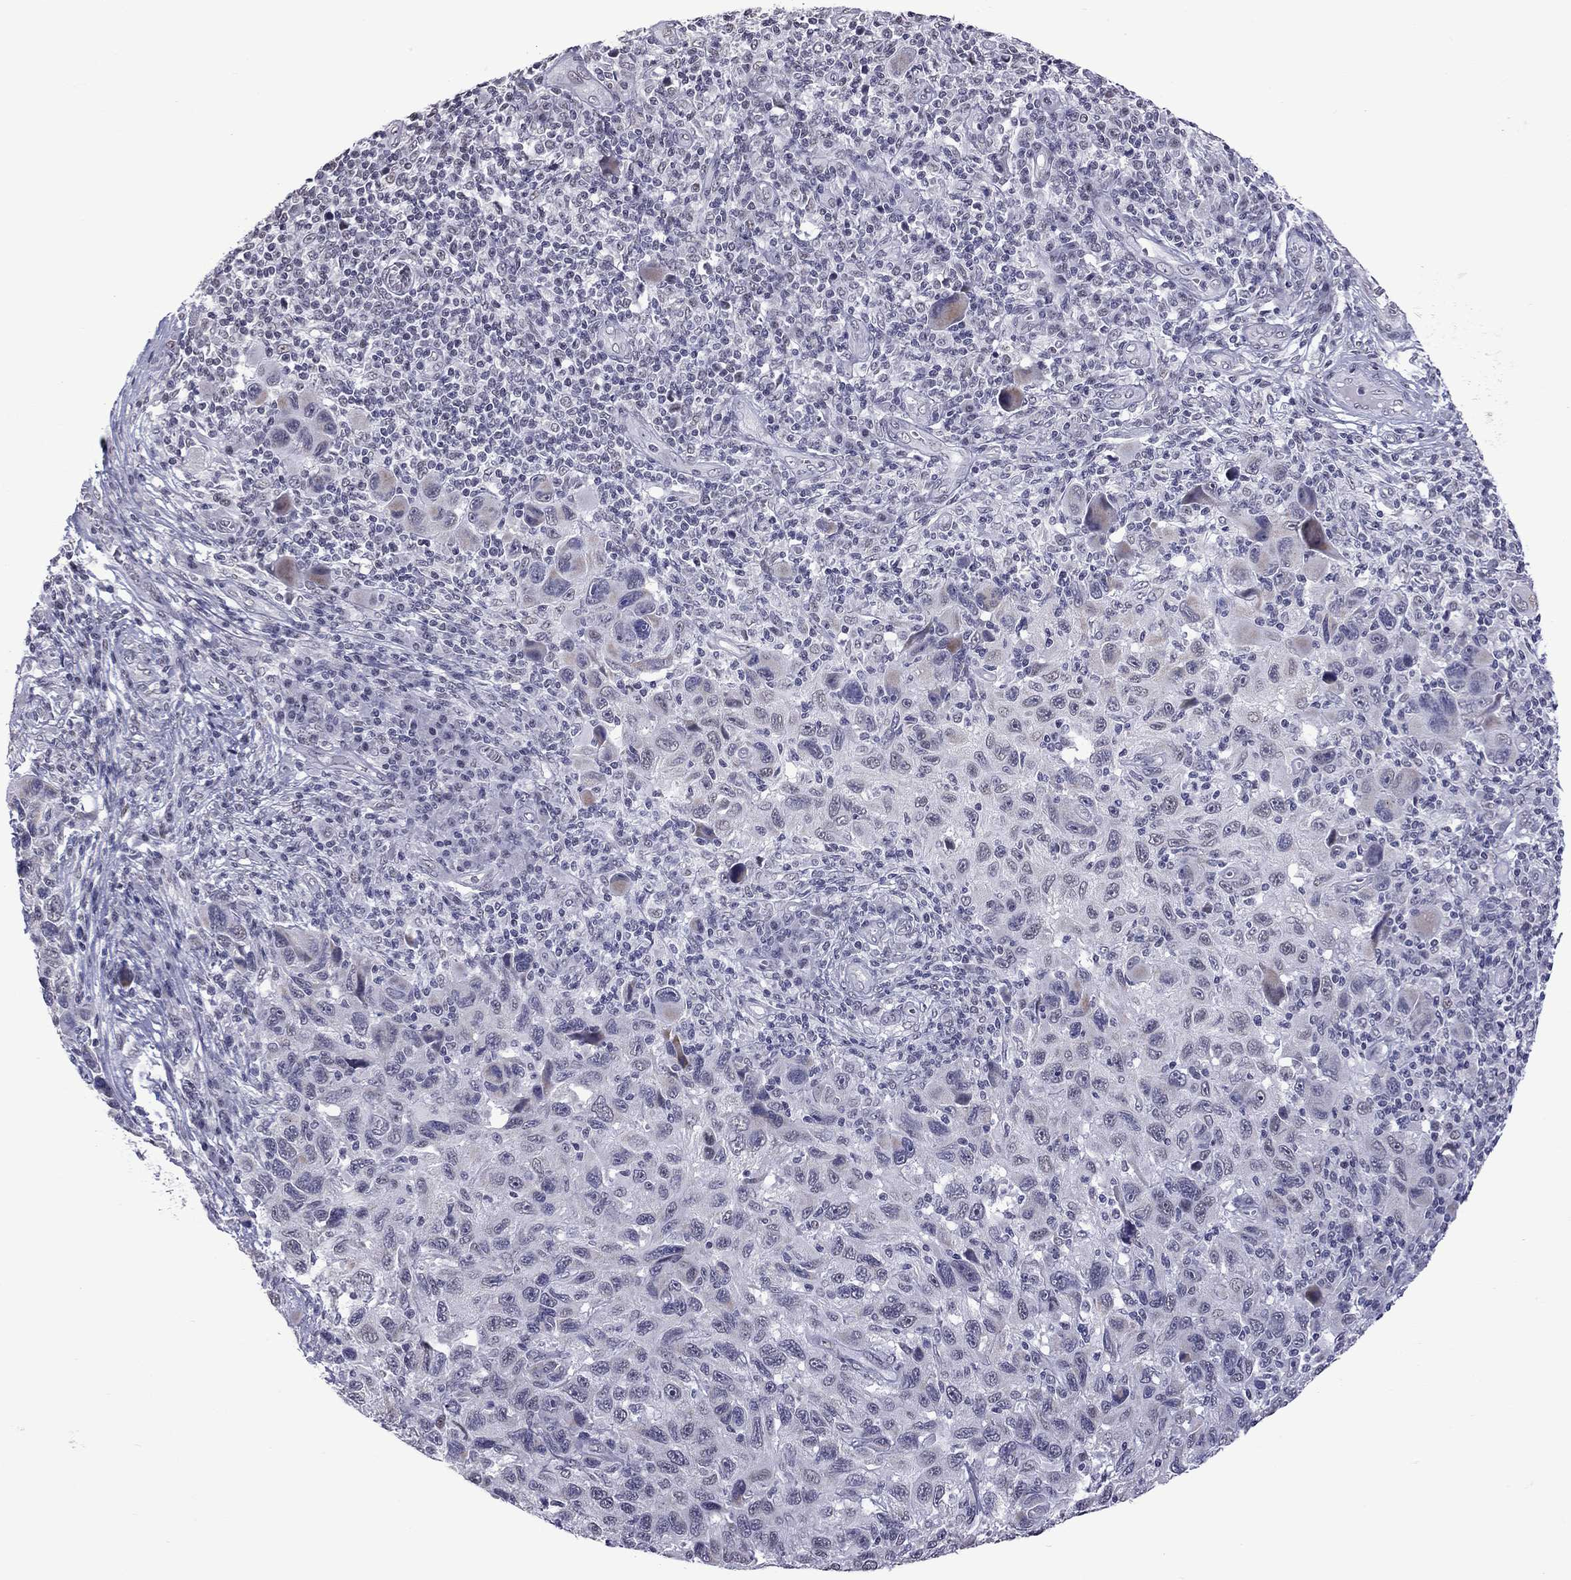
{"staining": {"intensity": "negative", "quantity": "none", "location": "none"}, "tissue": "melanoma", "cell_type": "Tumor cells", "image_type": "cancer", "snomed": [{"axis": "morphology", "description": "Malignant melanoma, NOS"}, {"axis": "topography", "description": "Skin"}], "caption": "This is an IHC photomicrograph of melanoma. There is no positivity in tumor cells.", "gene": "PPP1R3A", "patient": {"sex": "male", "age": 53}}